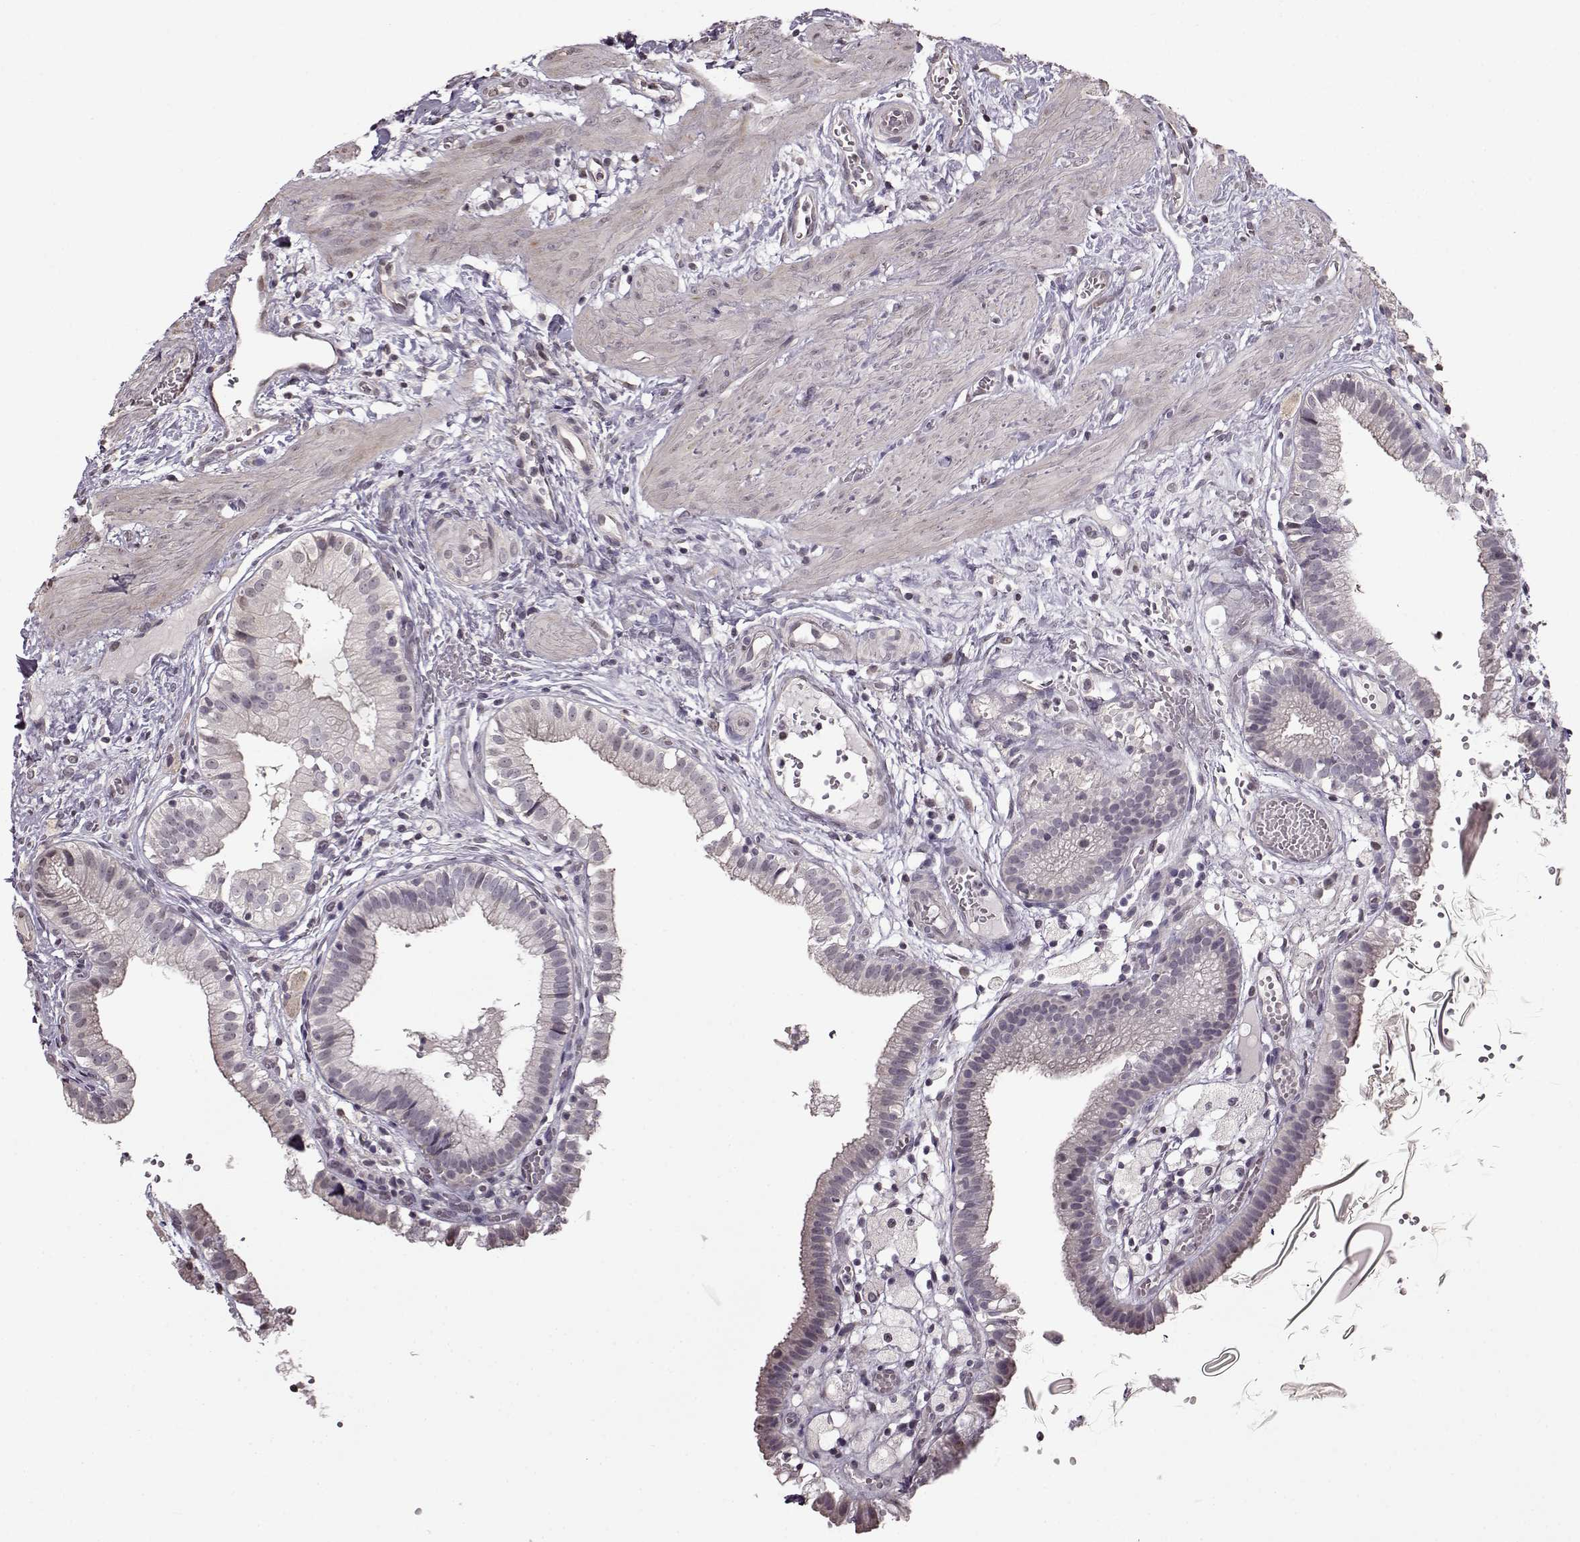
{"staining": {"intensity": "negative", "quantity": "none", "location": "none"}, "tissue": "gallbladder", "cell_type": "Glandular cells", "image_type": "normal", "snomed": [{"axis": "morphology", "description": "Normal tissue, NOS"}, {"axis": "topography", "description": "Gallbladder"}], "caption": "Immunohistochemistry photomicrograph of normal gallbladder: human gallbladder stained with DAB (3,3'-diaminobenzidine) displays no significant protein positivity in glandular cells. (DAB (3,3'-diaminobenzidine) IHC with hematoxylin counter stain).", "gene": "FSHB", "patient": {"sex": "female", "age": 24}}